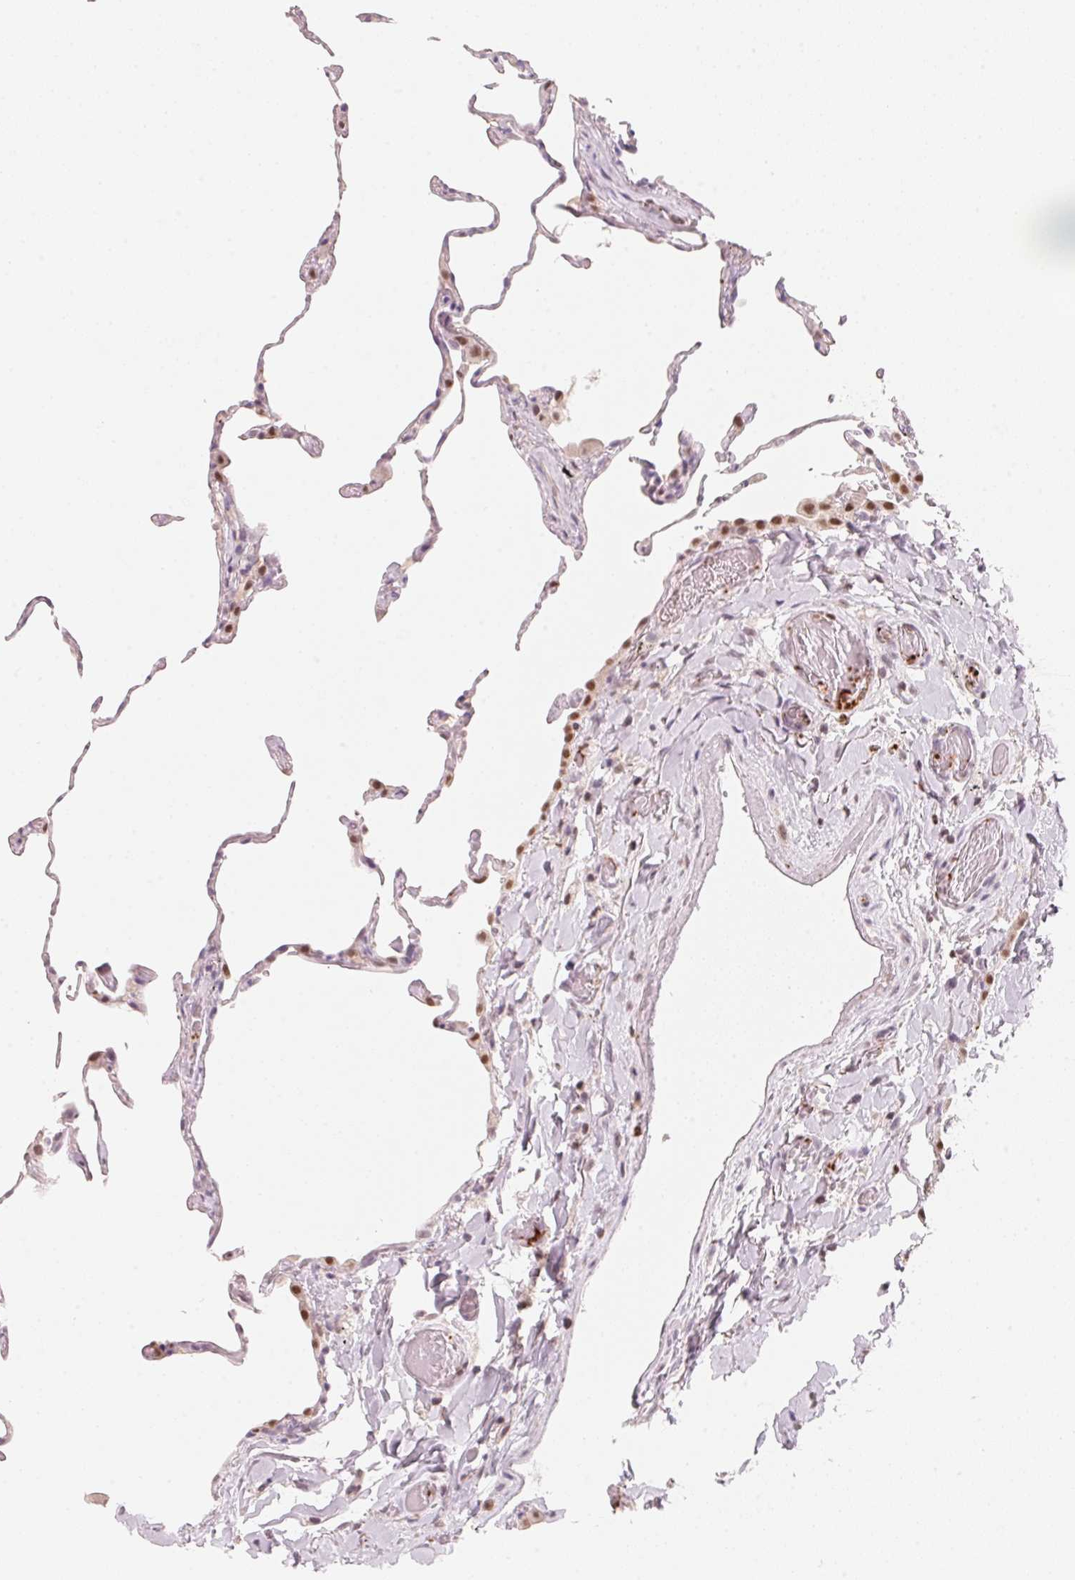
{"staining": {"intensity": "moderate", "quantity": "<25%", "location": "nuclear"}, "tissue": "lung", "cell_type": "Alveolar cells", "image_type": "normal", "snomed": [{"axis": "morphology", "description": "Normal tissue, NOS"}, {"axis": "topography", "description": "Lung"}], "caption": "Moderate nuclear positivity is identified in approximately <25% of alveolar cells in benign lung.", "gene": "ARHGAP22", "patient": {"sex": "female", "age": 57}}